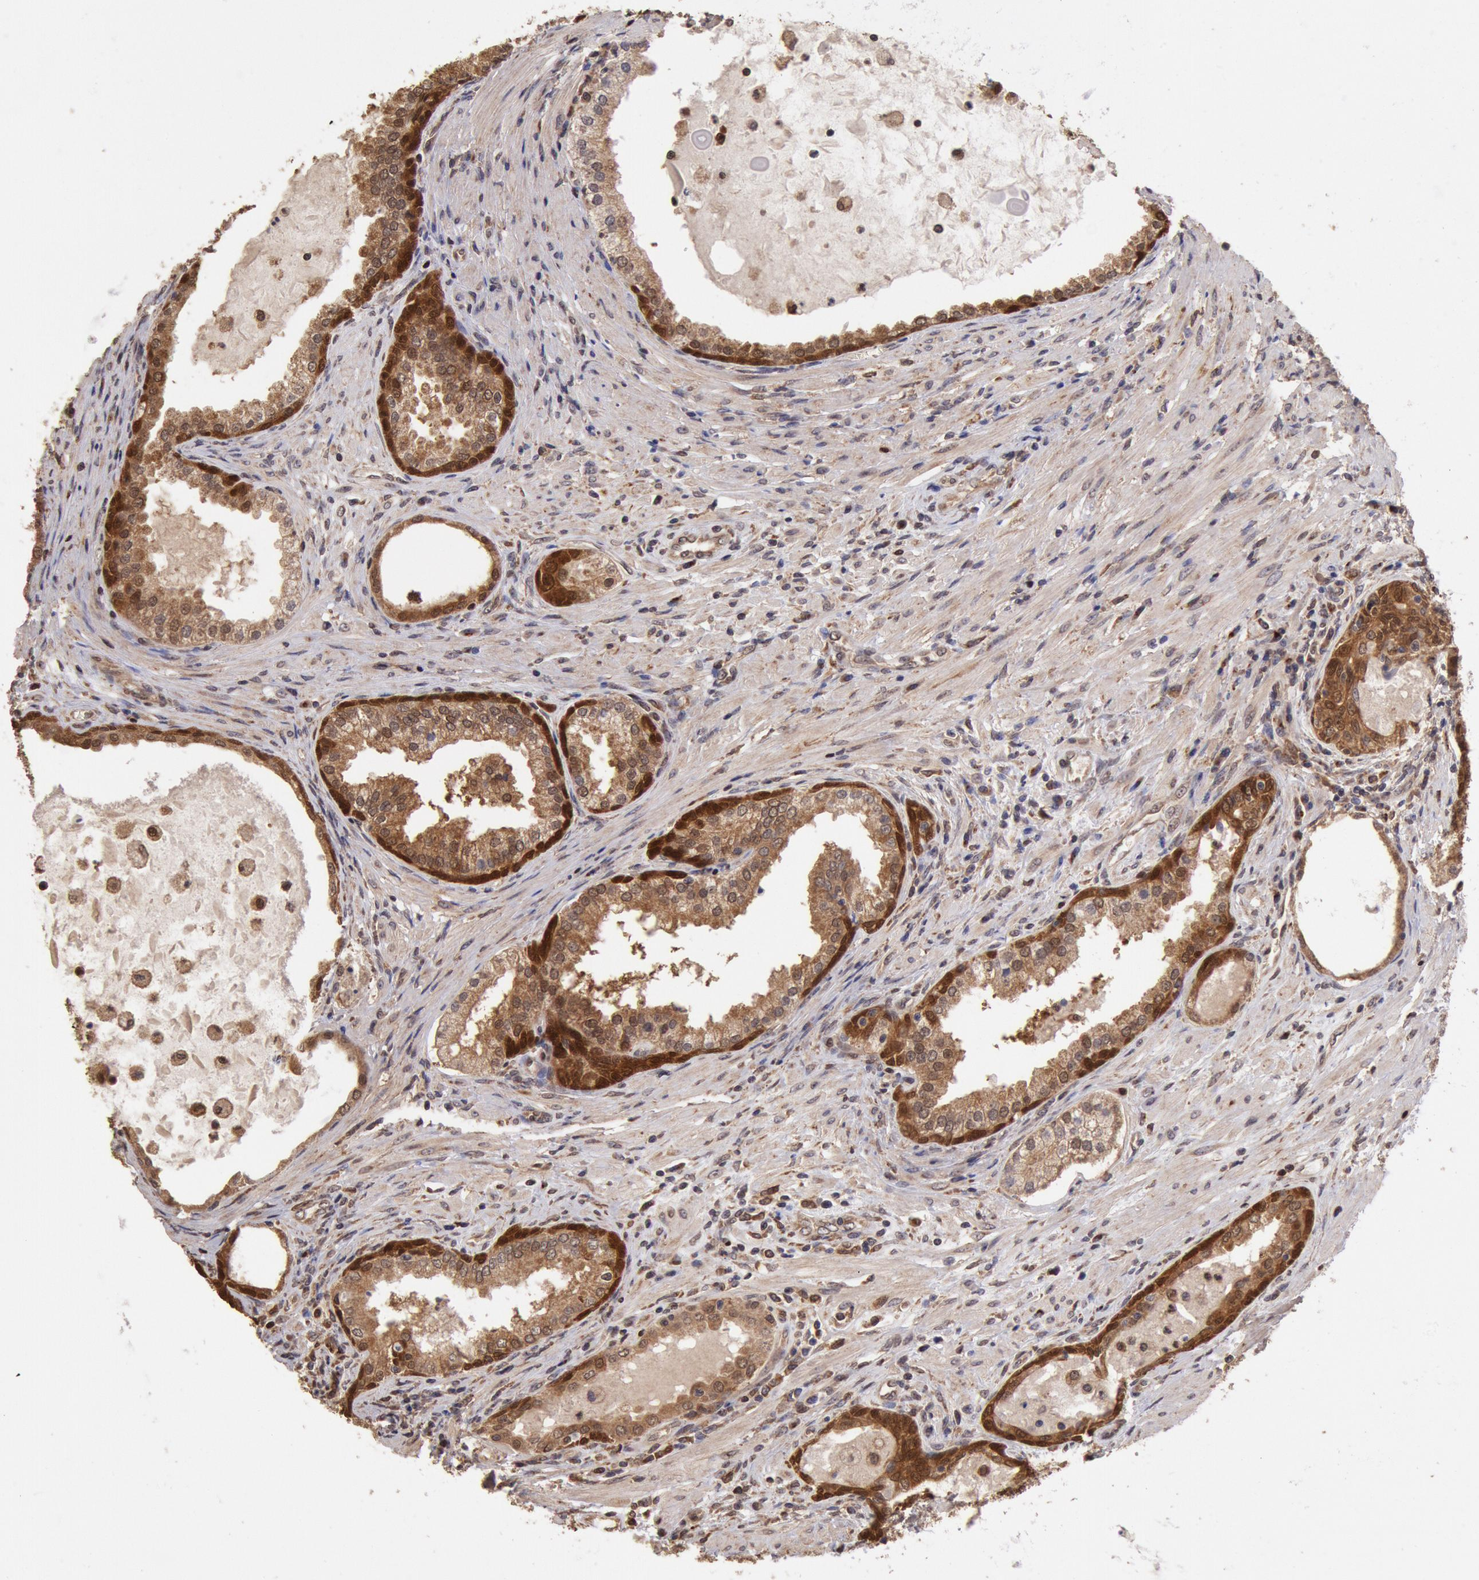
{"staining": {"intensity": "strong", "quantity": ">75%", "location": "cytoplasmic/membranous,nuclear"}, "tissue": "prostate cancer", "cell_type": "Tumor cells", "image_type": "cancer", "snomed": [{"axis": "morphology", "description": "Adenocarcinoma, Medium grade"}, {"axis": "topography", "description": "Prostate"}], "caption": "Human prostate medium-grade adenocarcinoma stained for a protein (brown) reveals strong cytoplasmic/membranous and nuclear positive staining in approximately >75% of tumor cells.", "gene": "COMT", "patient": {"sex": "male", "age": 70}}